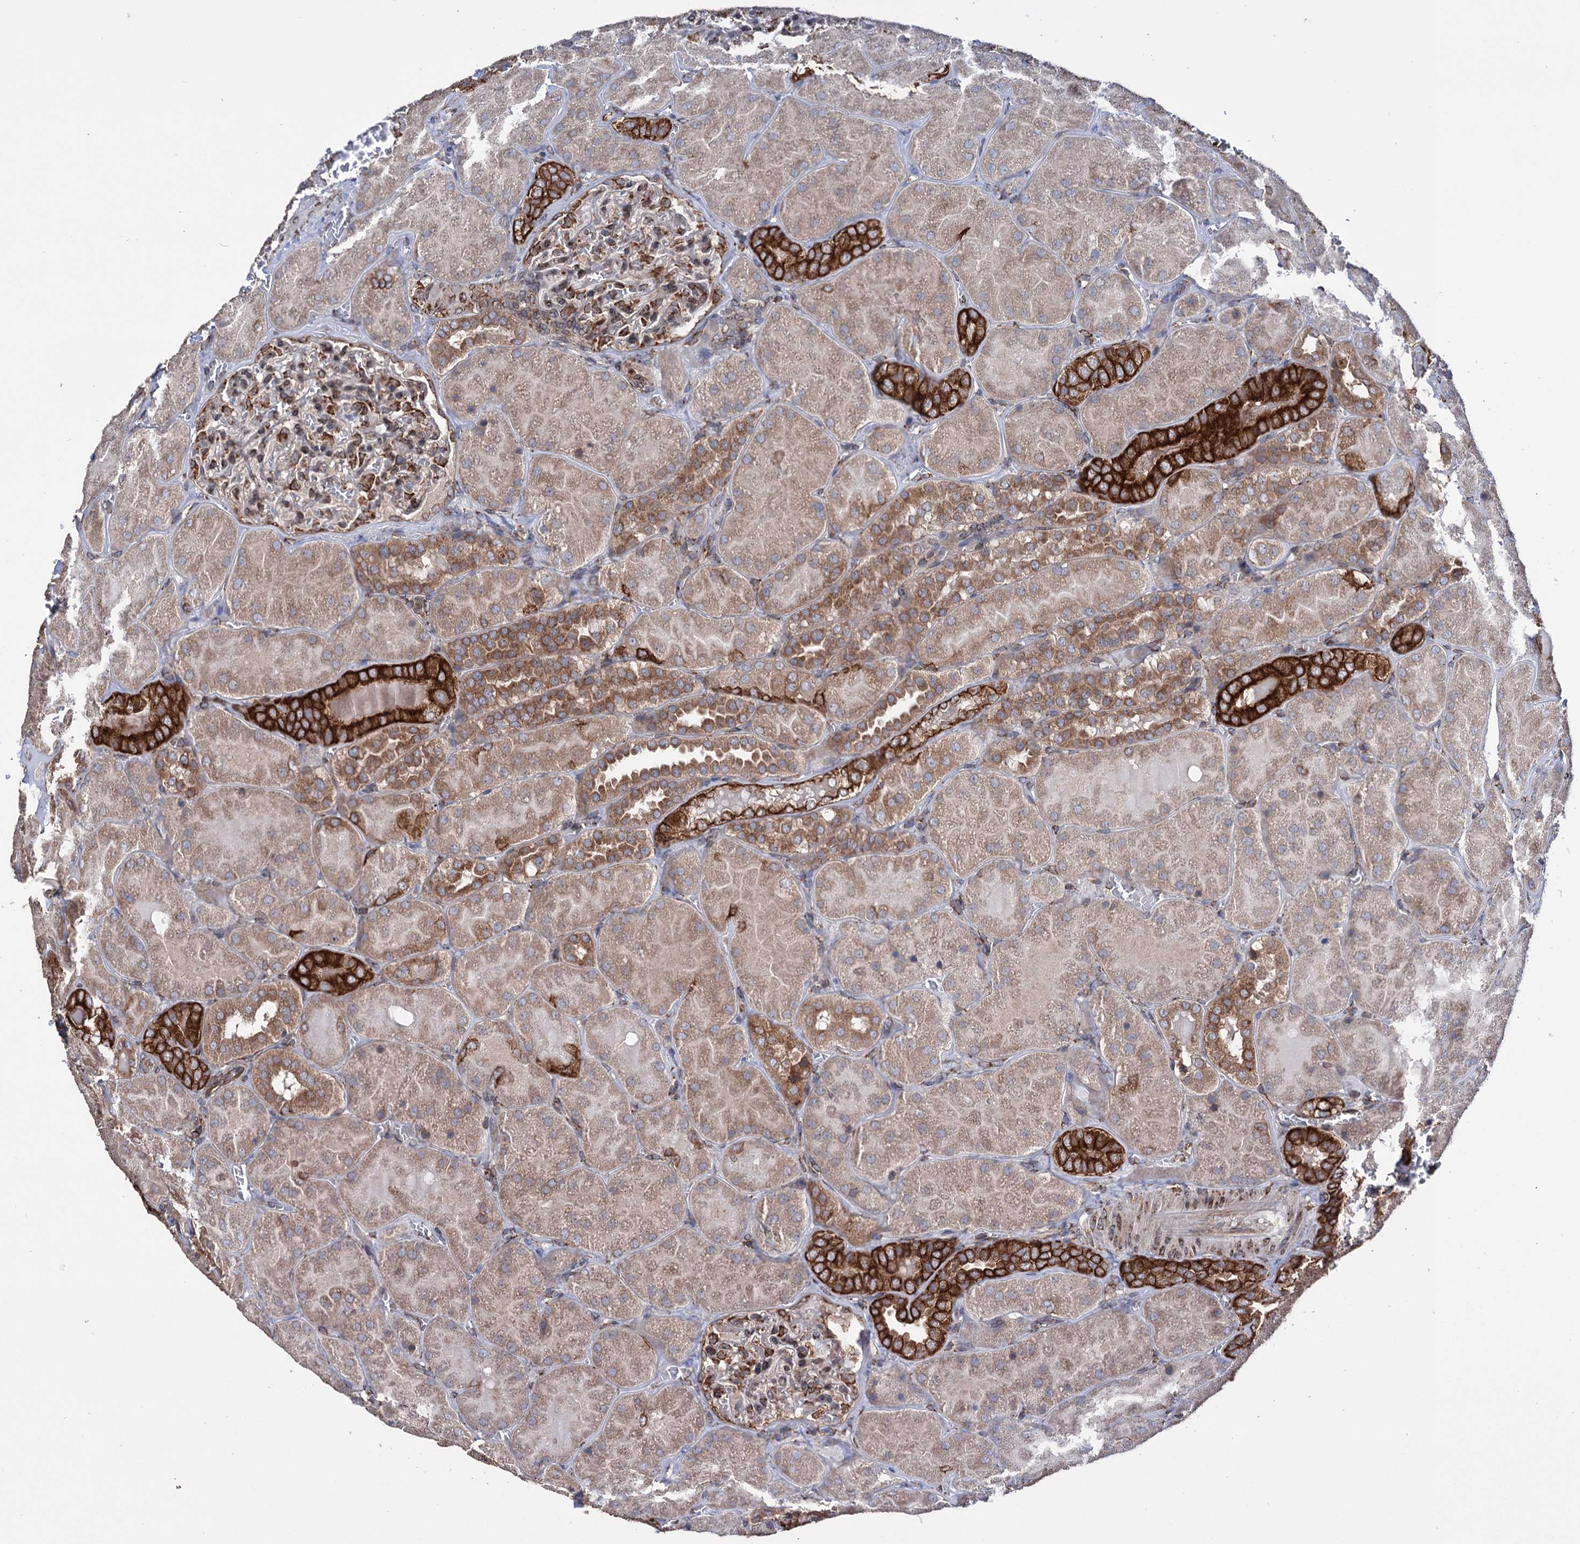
{"staining": {"intensity": "strong", "quantity": "25%-75%", "location": "cytoplasmic/membranous"}, "tissue": "kidney", "cell_type": "Cells in glomeruli", "image_type": "normal", "snomed": [{"axis": "morphology", "description": "Normal tissue, NOS"}, {"axis": "topography", "description": "Kidney"}], "caption": "Brown immunohistochemical staining in benign human kidney displays strong cytoplasmic/membranous positivity in about 25%-75% of cells in glomeruli. (DAB (3,3'-diaminobenzidine) IHC, brown staining for protein, blue staining for nuclei).", "gene": "CDAN1", "patient": {"sex": "male", "age": 28}}